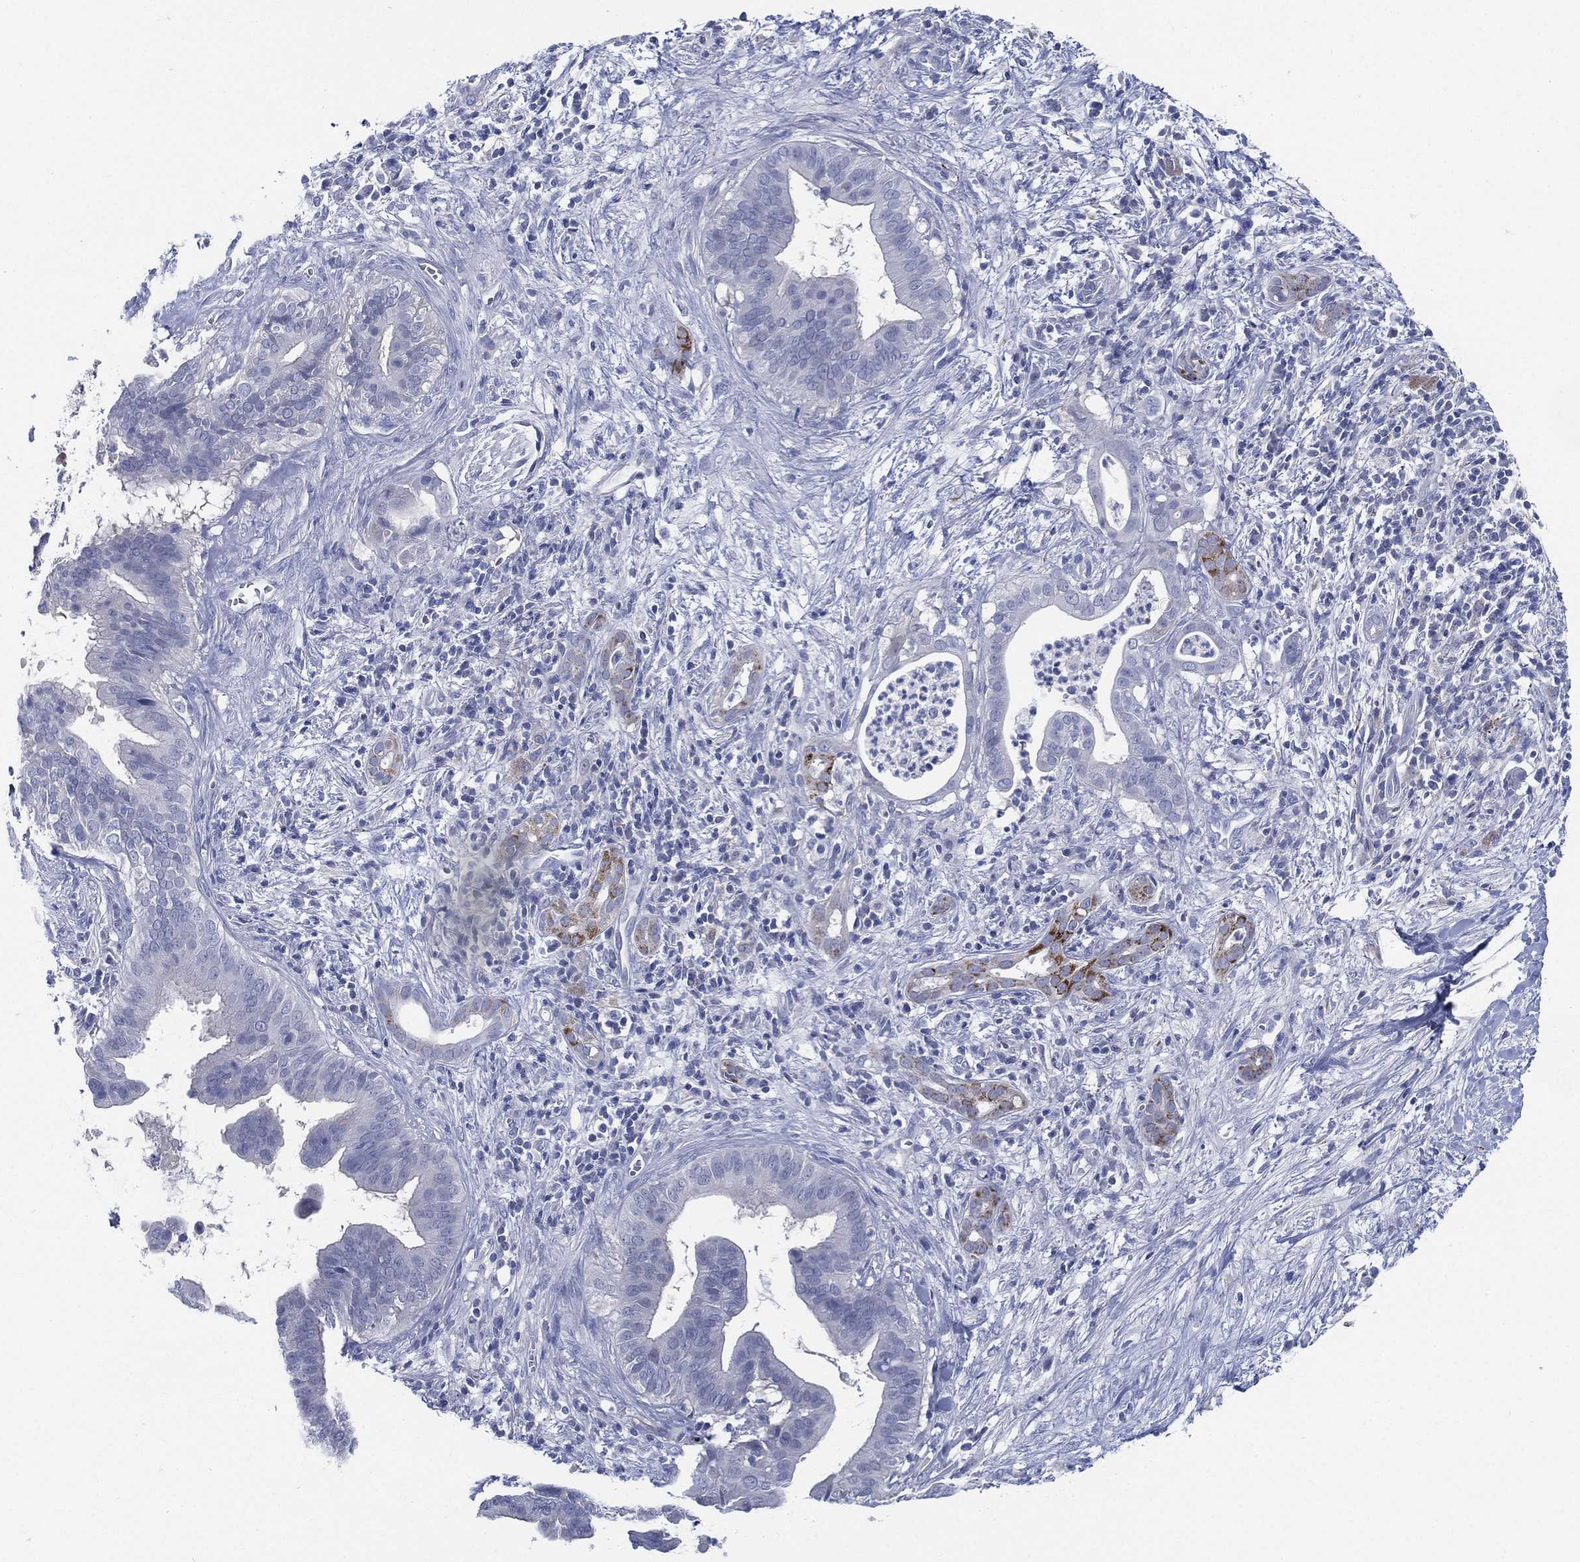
{"staining": {"intensity": "negative", "quantity": "none", "location": "none"}, "tissue": "pancreatic cancer", "cell_type": "Tumor cells", "image_type": "cancer", "snomed": [{"axis": "morphology", "description": "Adenocarcinoma, NOS"}, {"axis": "topography", "description": "Pancreas"}], "caption": "Tumor cells are negative for protein expression in human pancreatic adenocarcinoma.", "gene": "C5orf46", "patient": {"sex": "male", "age": 61}}